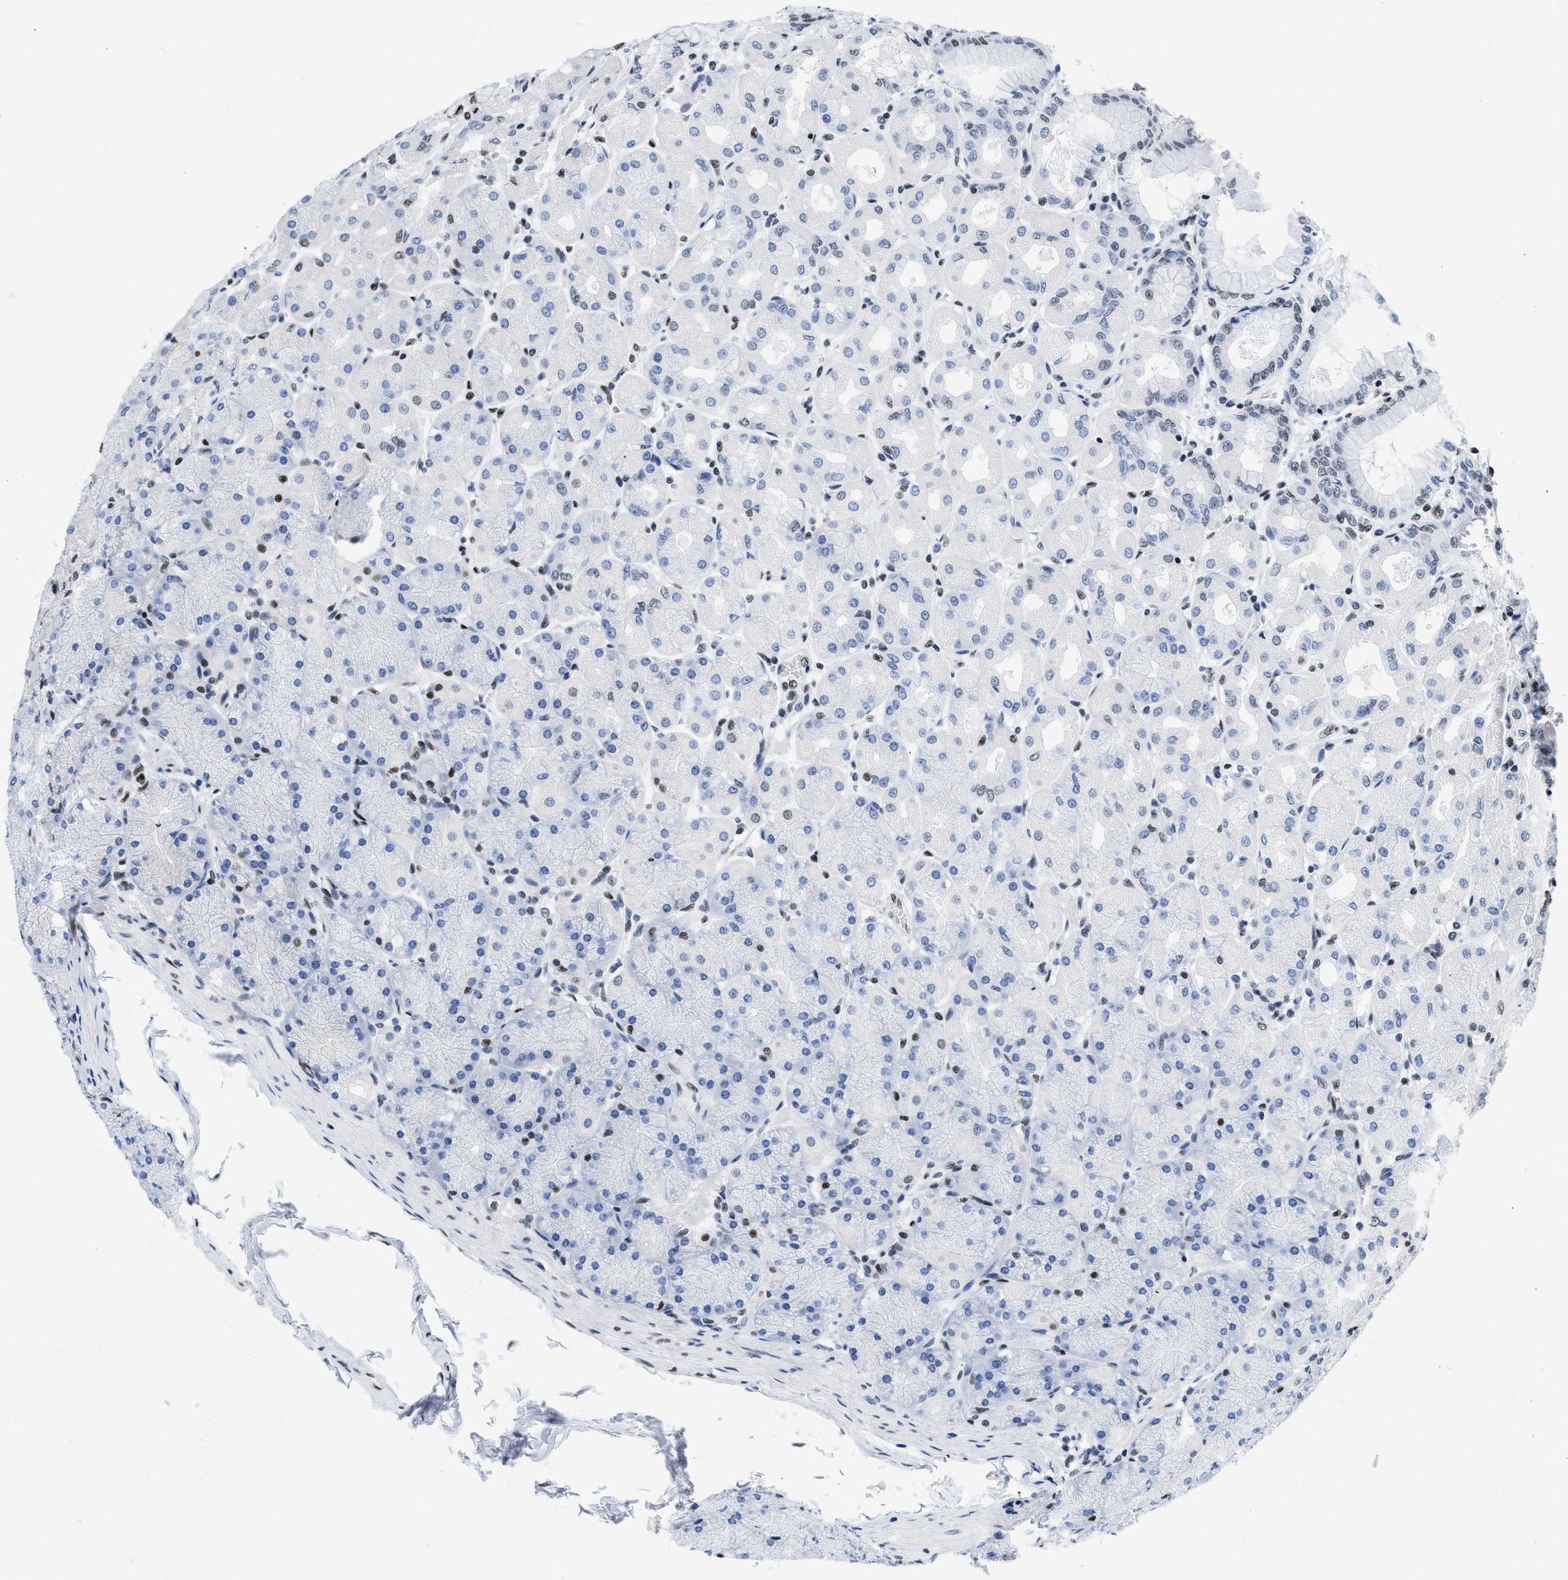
{"staining": {"intensity": "strong", "quantity": "<25%", "location": "nuclear"}, "tissue": "stomach", "cell_type": "Glandular cells", "image_type": "normal", "snomed": [{"axis": "morphology", "description": "Normal tissue, NOS"}, {"axis": "topography", "description": "Stomach, upper"}], "caption": "The micrograph shows immunohistochemical staining of unremarkable stomach. There is strong nuclear expression is identified in approximately <25% of glandular cells. The staining was performed using DAB (3,3'-diaminobenzidine), with brown indicating positive protein expression. Nuclei are stained blue with hematoxylin.", "gene": "CREB1", "patient": {"sex": "female", "age": 56}}